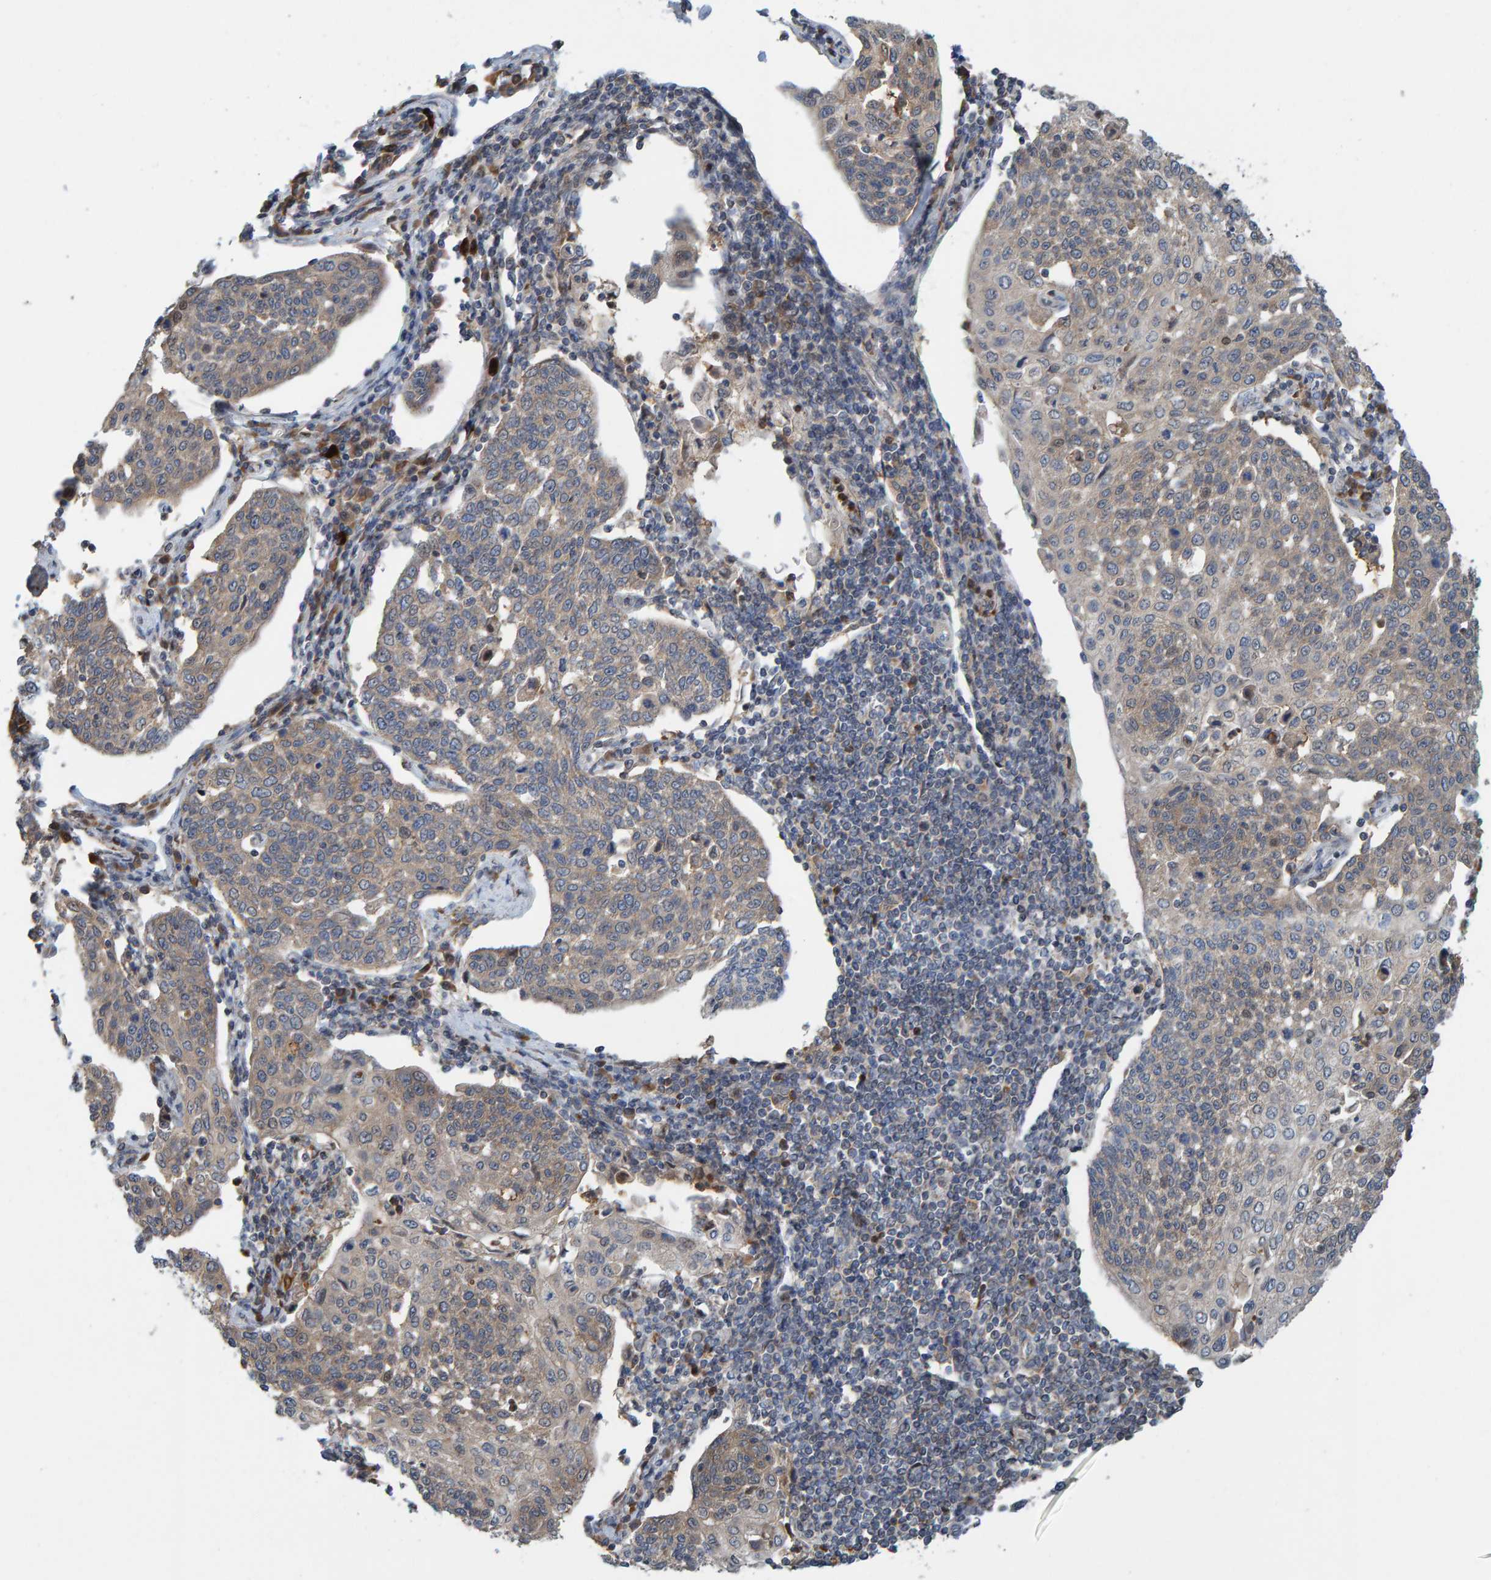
{"staining": {"intensity": "weak", "quantity": "<25%", "location": "cytoplasmic/membranous"}, "tissue": "cervical cancer", "cell_type": "Tumor cells", "image_type": "cancer", "snomed": [{"axis": "morphology", "description": "Squamous cell carcinoma, NOS"}, {"axis": "topography", "description": "Cervix"}], "caption": "Cervical cancer was stained to show a protein in brown. There is no significant staining in tumor cells. (DAB (3,3'-diaminobenzidine) IHC, high magnification).", "gene": "KIAA0753", "patient": {"sex": "female", "age": 34}}